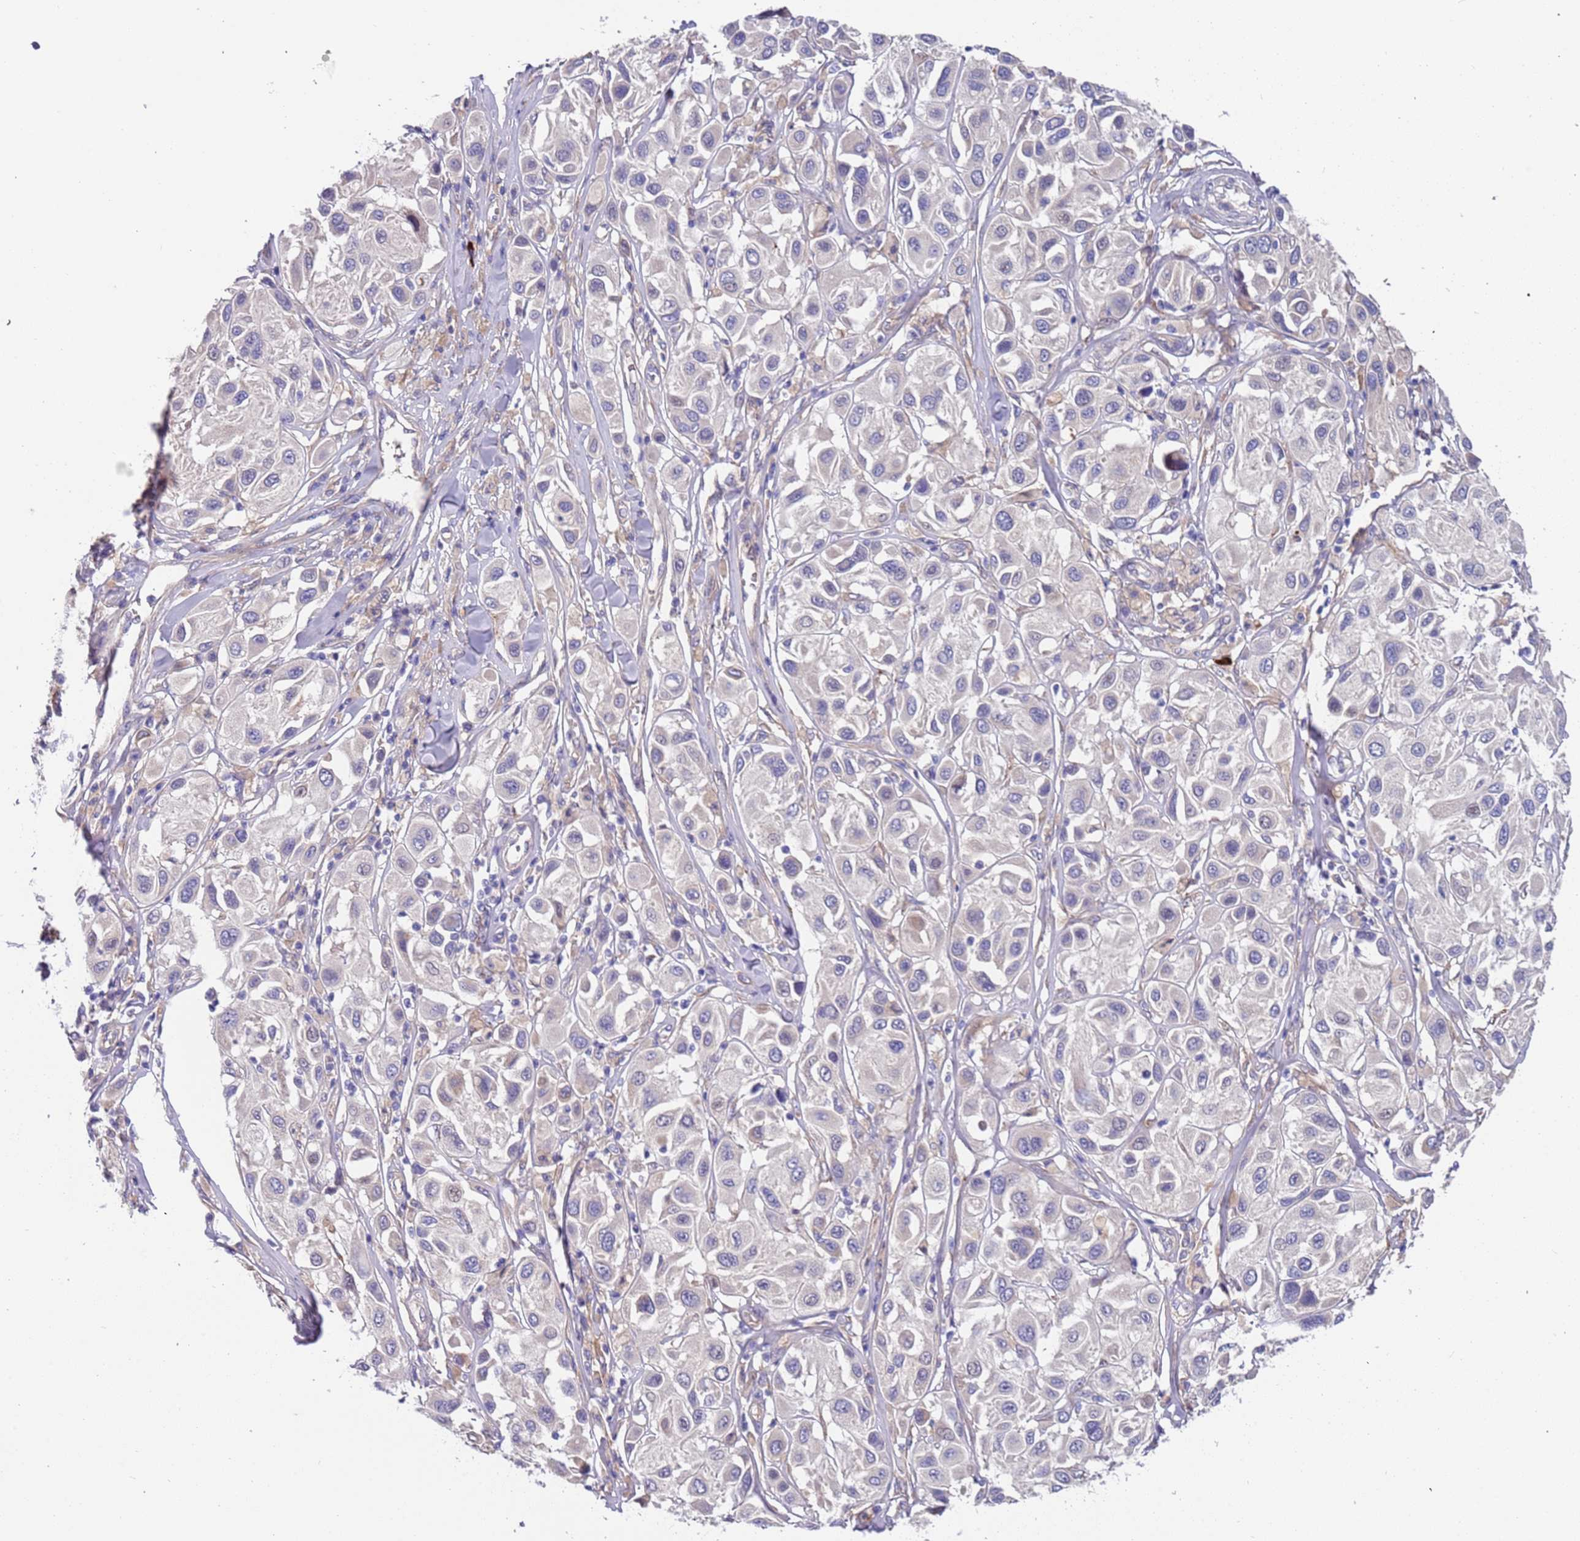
{"staining": {"intensity": "negative", "quantity": "none", "location": "none"}, "tissue": "melanoma", "cell_type": "Tumor cells", "image_type": "cancer", "snomed": [{"axis": "morphology", "description": "Malignant melanoma, Metastatic site"}, {"axis": "topography", "description": "Skin"}], "caption": "Tumor cells show no significant positivity in melanoma. (DAB (3,3'-diaminobenzidine) immunohistochemistry (IHC), high magnification).", "gene": "LAMB4", "patient": {"sex": "male", "age": 41}}